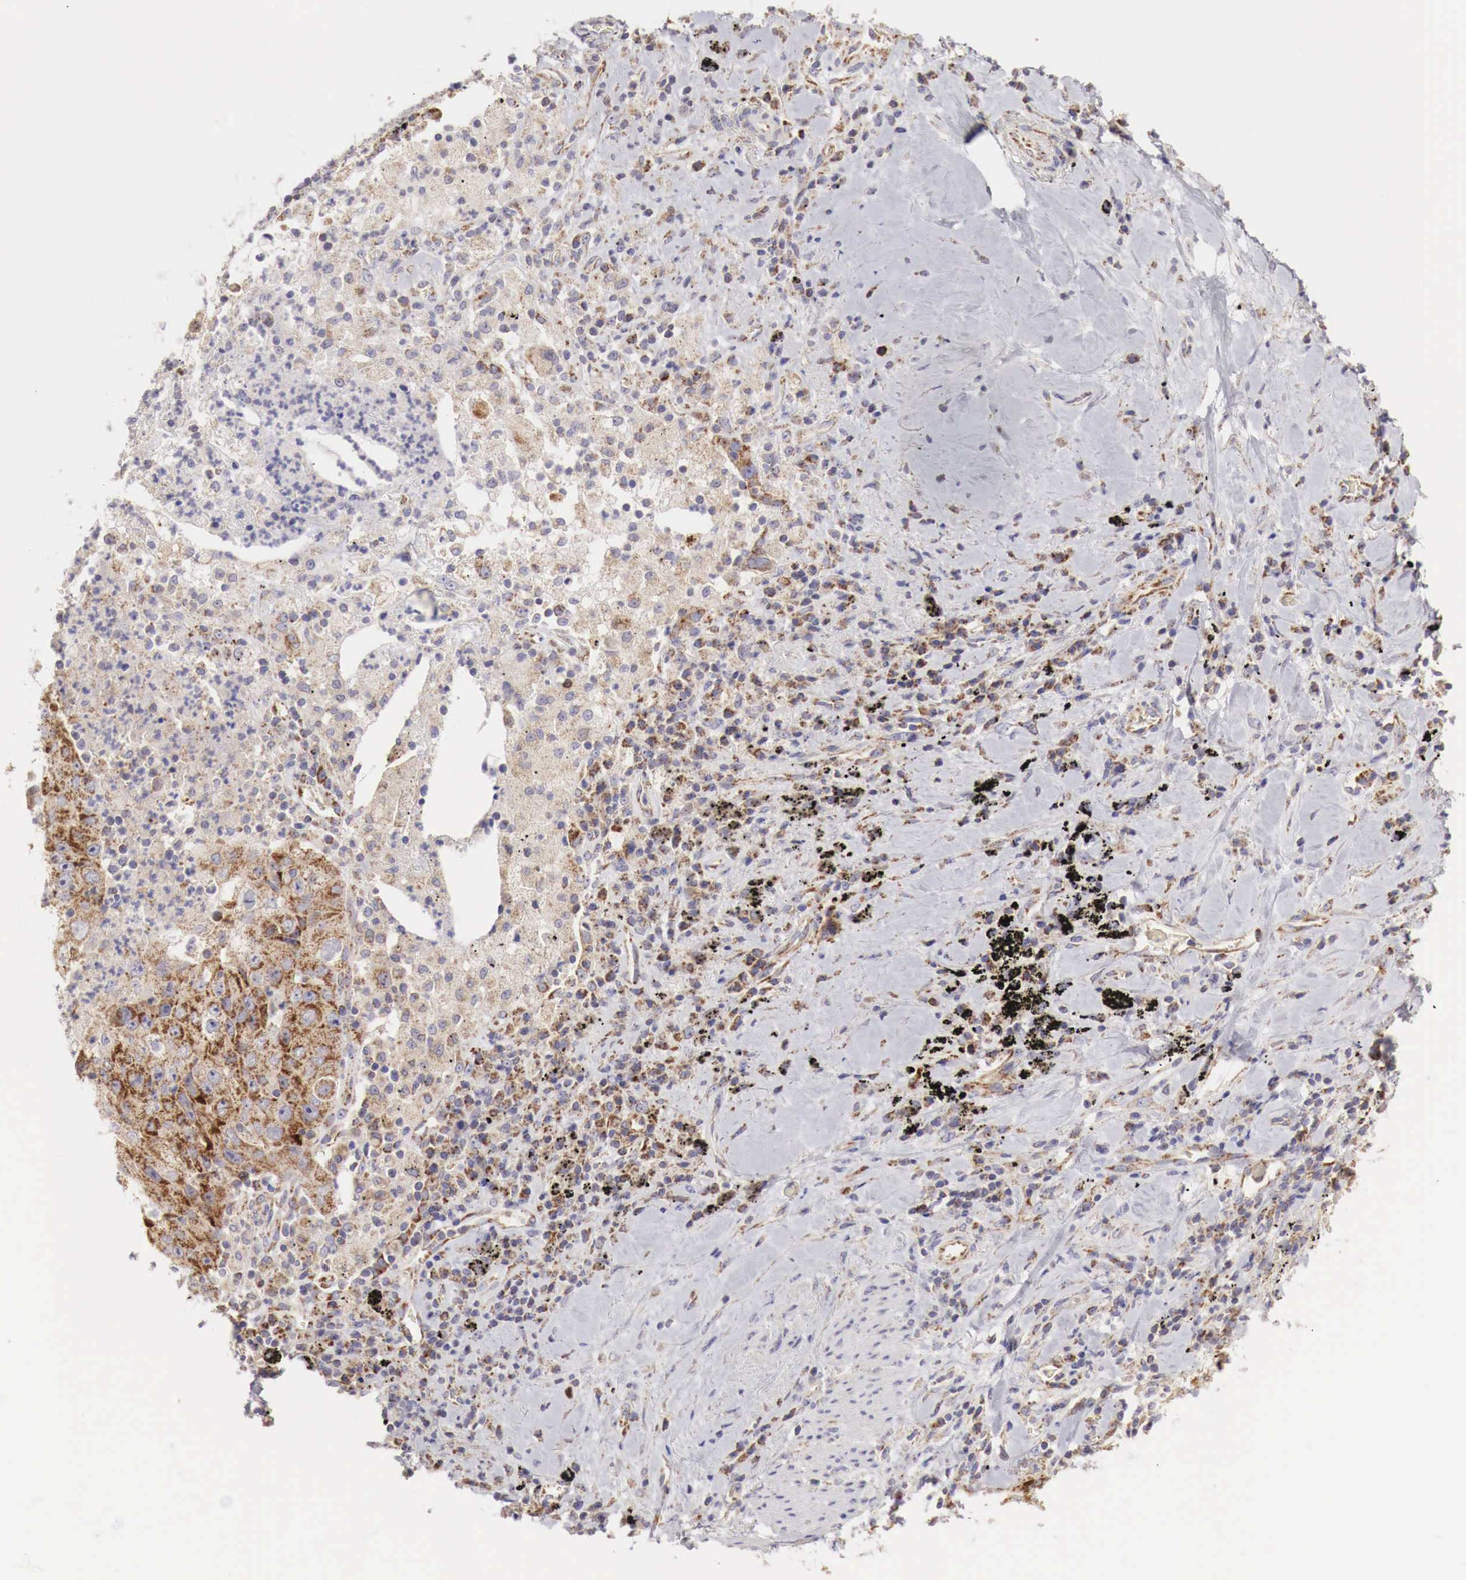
{"staining": {"intensity": "moderate", "quantity": ">75%", "location": "cytoplasmic/membranous"}, "tissue": "lung cancer", "cell_type": "Tumor cells", "image_type": "cancer", "snomed": [{"axis": "morphology", "description": "Squamous cell carcinoma, NOS"}, {"axis": "topography", "description": "Lung"}], "caption": "Moderate cytoplasmic/membranous staining is identified in about >75% of tumor cells in lung cancer (squamous cell carcinoma). (Stains: DAB (3,3'-diaminobenzidine) in brown, nuclei in blue, Microscopy: brightfield microscopy at high magnification).", "gene": "XPNPEP3", "patient": {"sex": "male", "age": 64}}